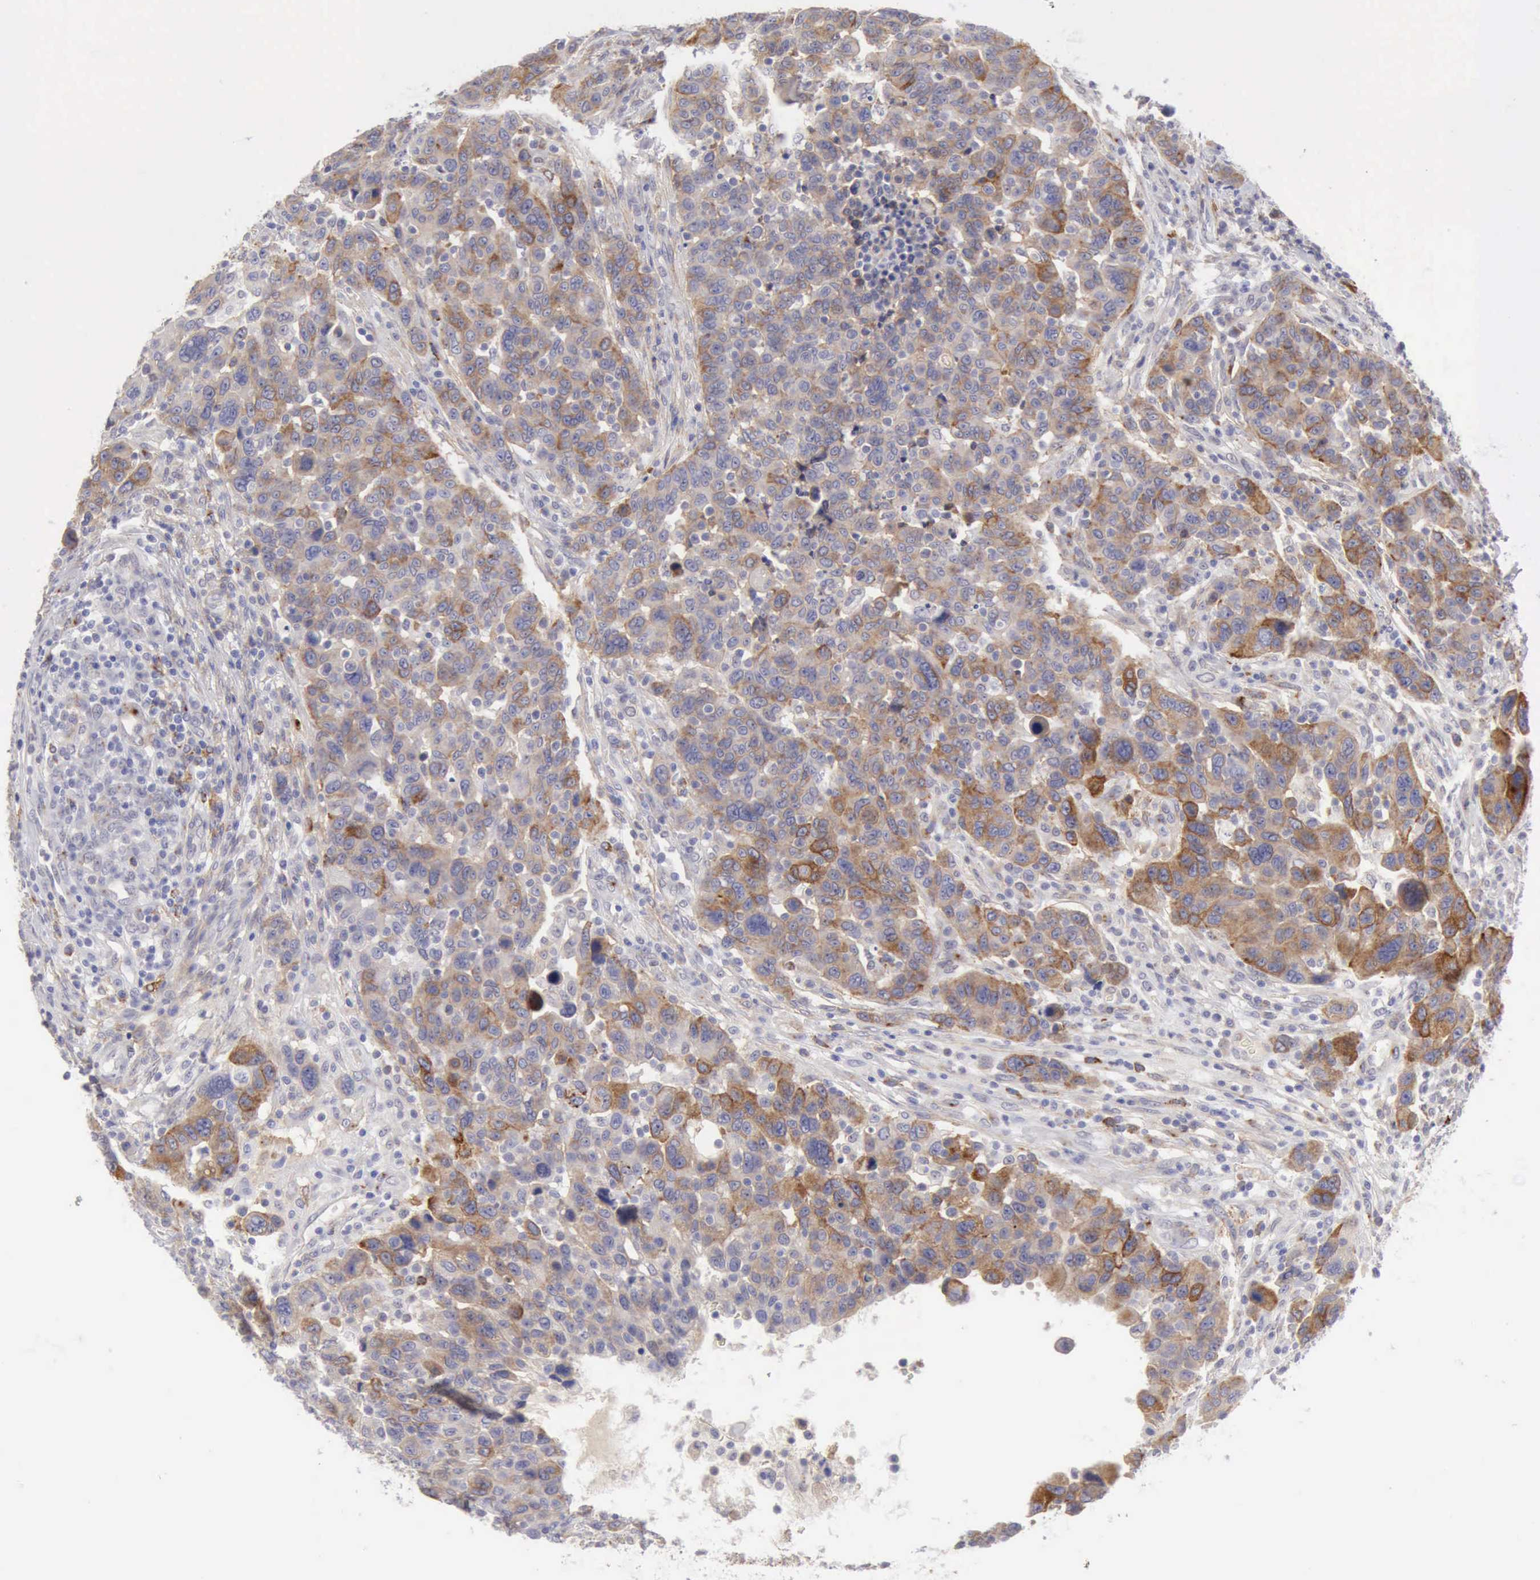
{"staining": {"intensity": "moderate", "quantity": "25%-75%", "location": "cytoplasmic/membranous"}, "tissue": "breast cancer", "cell_type": "Tumor cells", "image_type": "cancer", "snomed": [{"axis": "morphology", "description": "Duct carcinoma"}, {"axis": "topography", "description": "Breast"}], "caption": "Protein expression analysis of breast cancer displays moderate cytoplasmic/membranous staining in approximately 25%-75% of tumor cells.", "gene": "TFRC", "patient": {"sex": "female", "age": 37}}